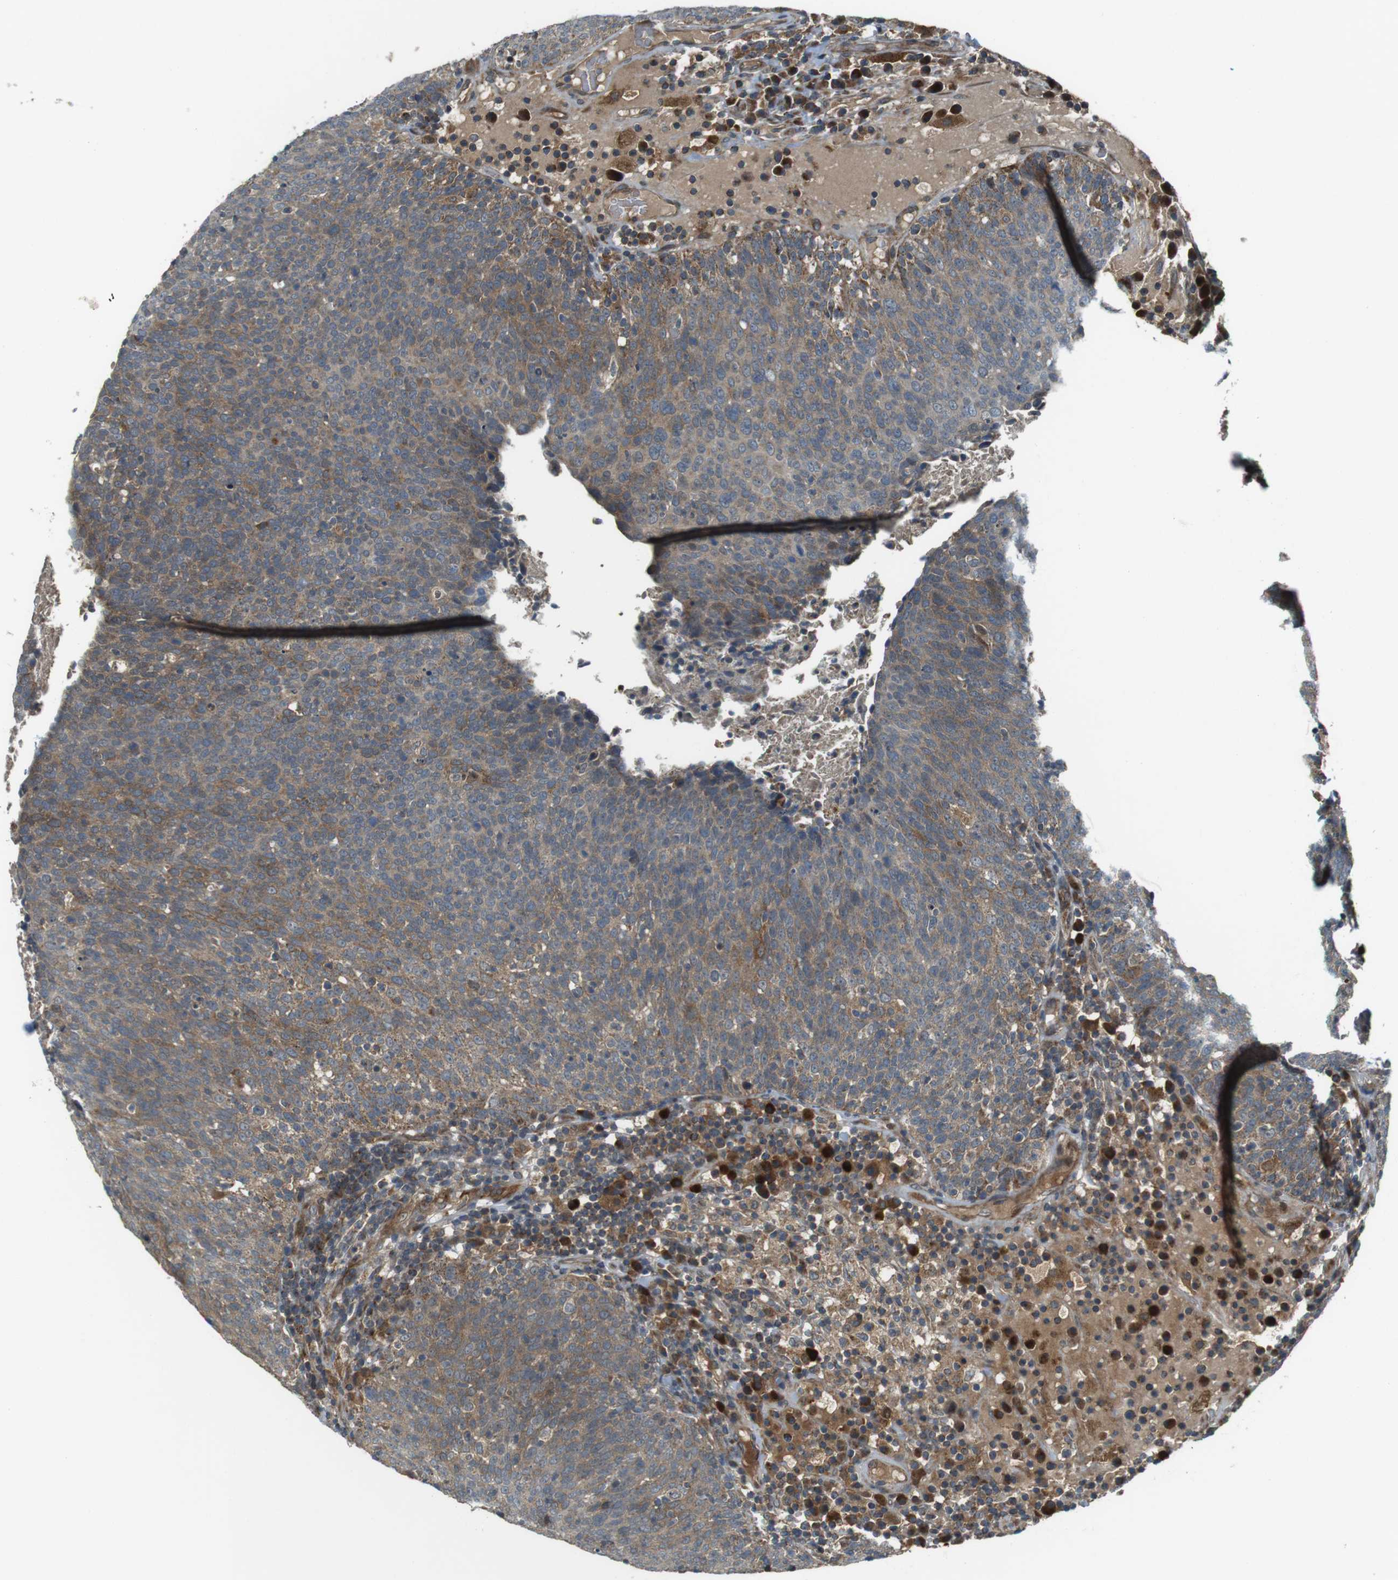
{"staining": {"intensity": "moderate", "quantity": "25%-75%", "location": "cytoplasmic/membranous"}, "tissue": "head and neck cancer", "cell_type": "Tumor cells", "image_type": "cancer", "snomed": [{"axis": "morphology", "description": "Squamous cell carcinoma, NOS"}, {"axis": "morphology", "description": "Squamous cell carcinoma, metastatic, NOS"}, {"axis": "topography", "description": "Lymph node"}, {"axis": "topography", "description": "Head-Neck"}], "caption": "Head and neck cancer was stained to show a protein in brown. There is medium levels of moderate cytoplasmic/membranous expression in approximately 25%-75% of tumor cells.", "gene": "IFFO2", "patient": {"sex": "male", "age": 62}}